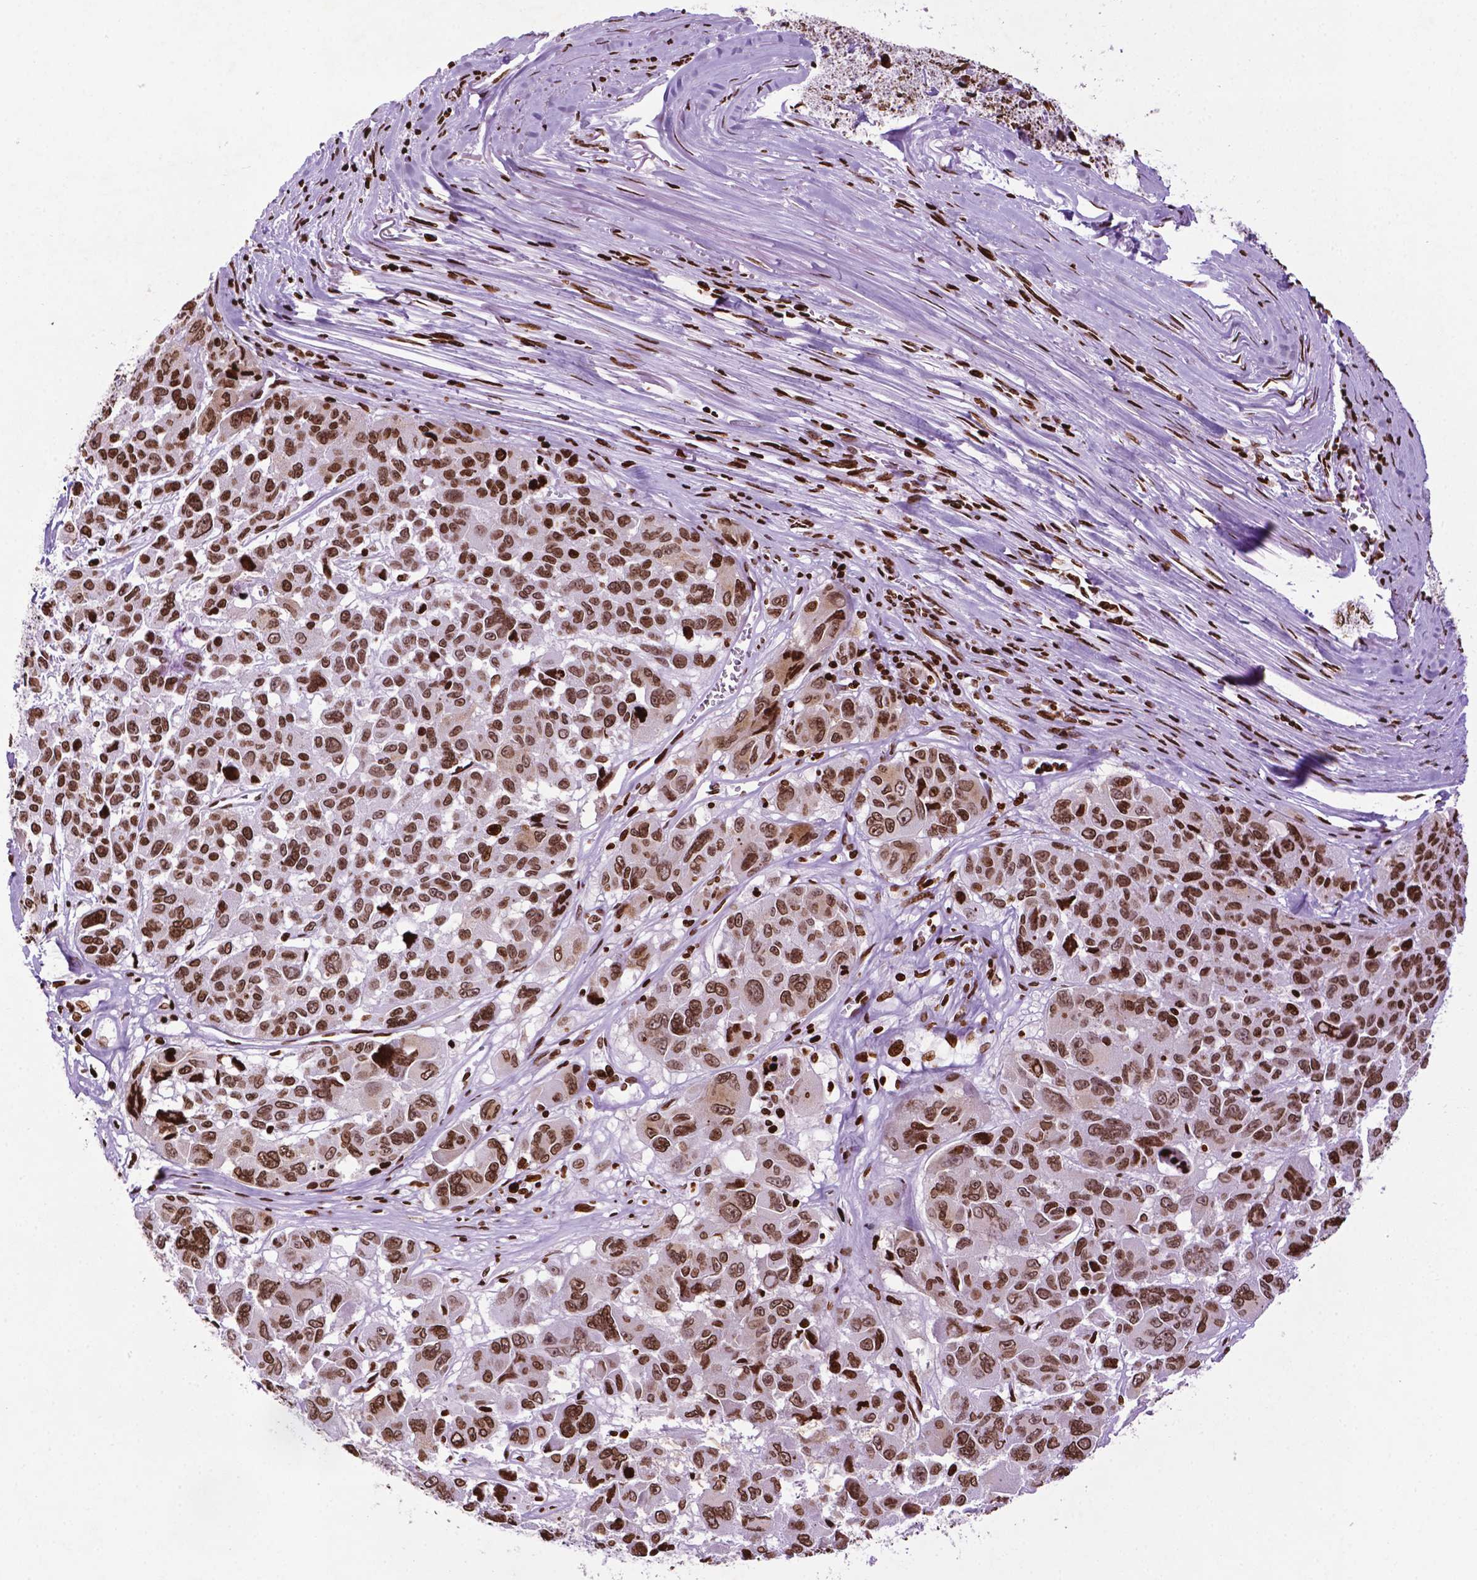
{"staining": {"intensity": "moderate", "quantity": ">75%", "location": "nuclear"}, "tissue": "melanoma", "cell_type": "Tumor cells", "image_type": "cancer", "snomed": [{"axis": "morphology", "description": "Malignant melanoma, NOS"}, {"axis": "topography", "description": "Skin"}], "caption": "Immunohistochemical staining of melanoma demonstrates medium levels of moderate nuclear protein expression in about >75% of tumor cells.", "gene": "TMEM250", "patient": {"sex": "female", "age": 66}}